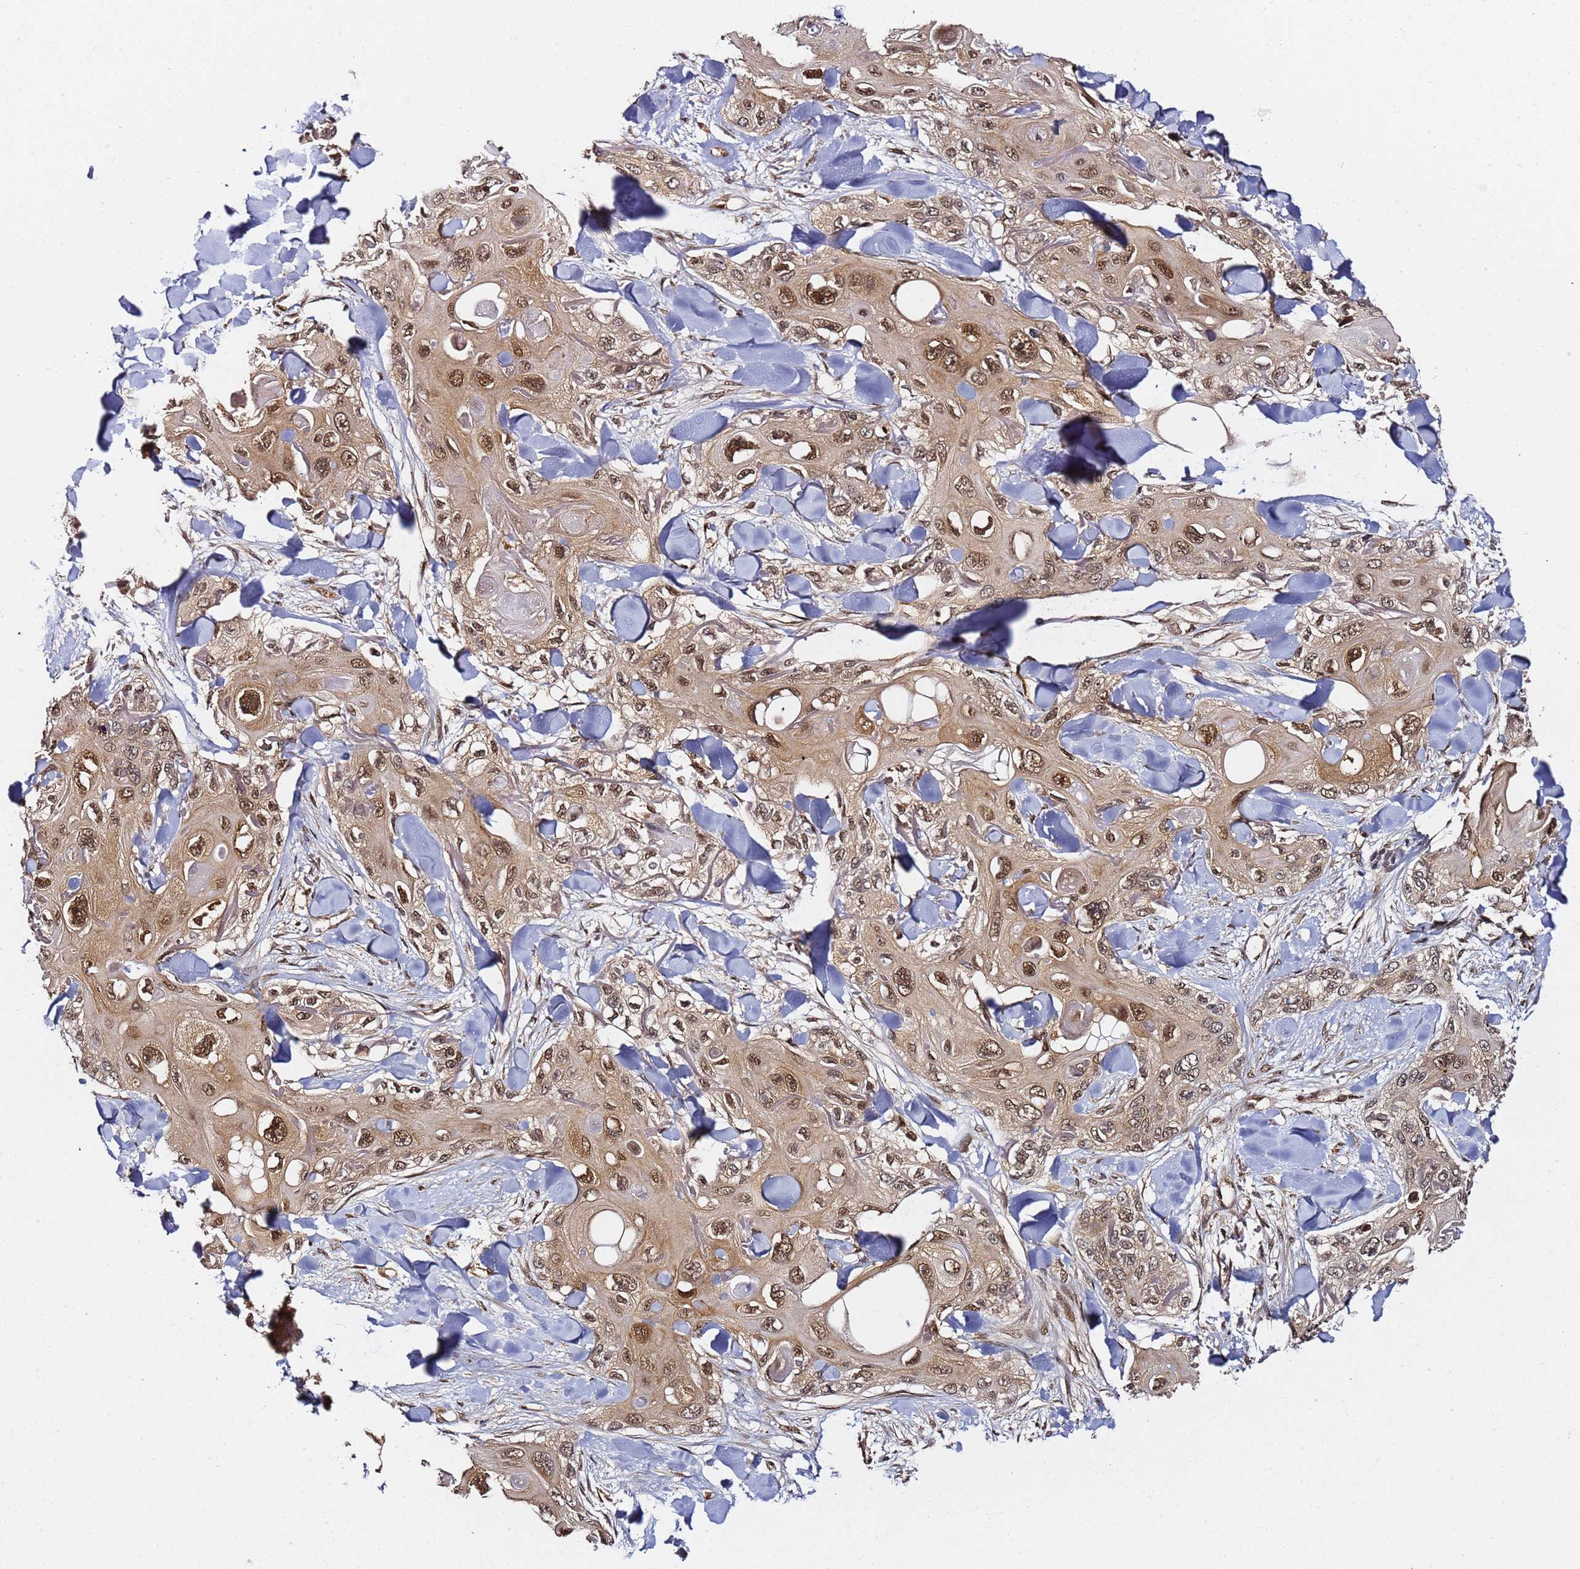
{"staining": {"intensity": "moderate", "quantity": ">75%", "location": "nuclear"}, "tissue": "skin cancer", "cell_type": "Tumor cells", "image_type": "cancer", "snomed": [{"axis": "morphology", "description": "Normal tissue, NOS"}, {"axis": "morphology", "description": "Squamous cell carcinoma, NOS"}, {"axis": "topography", "description": "Skin"}], "caption": "Immunohistochemical staining of human skin cancer (squamous cell carcinoma) shows moderate nuclear protein positivity in about >75% of tumor cells. The staining was performed using DAB (3,3'-diaminobenzidine) to visualize the protein expression in brown, while the nuclei were stained in blue with hematoxylin (Magnification: 20x).", "gene": "RGS18", "patient": {"sex": "male", "age": 72}}